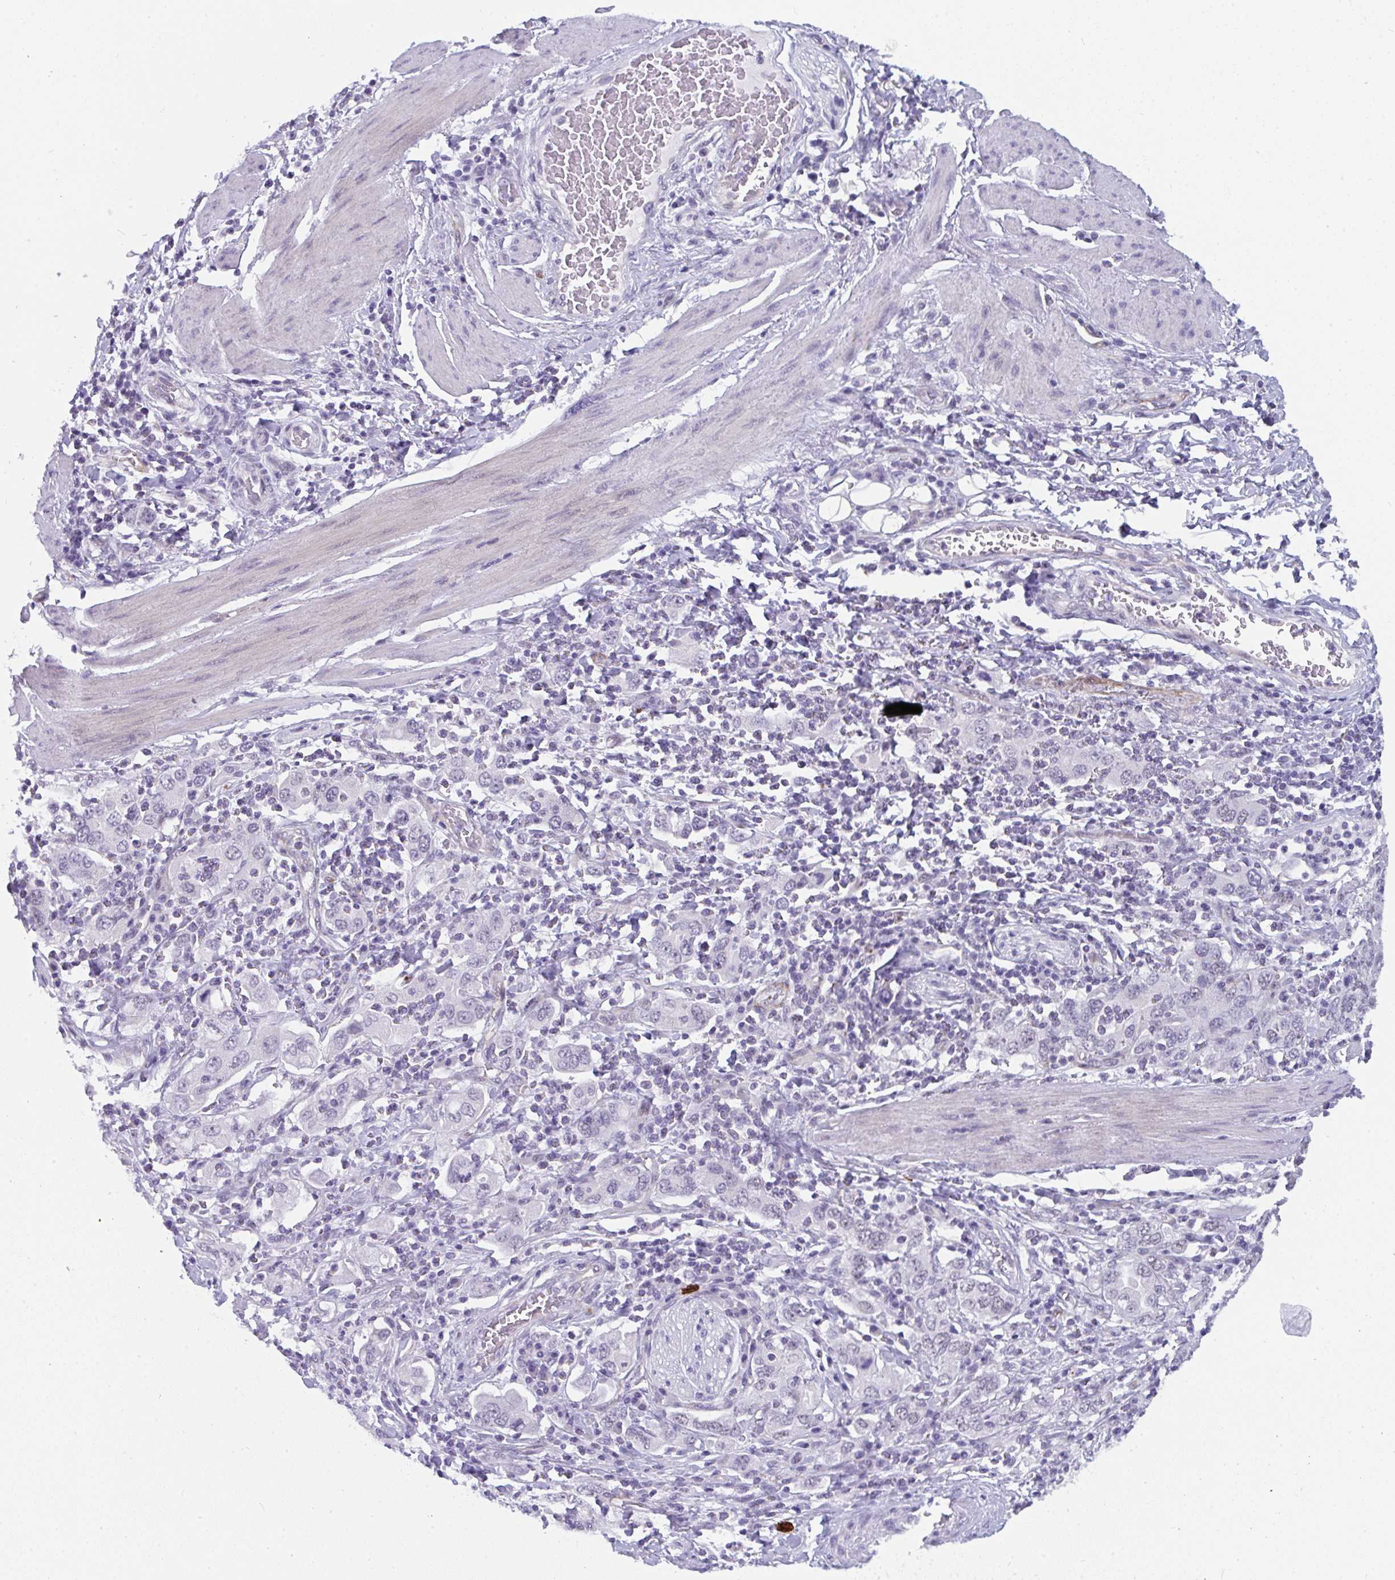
{"staining": {"intensity": "negative", "quantity": "none", "location": "none"}, "tissue": "stomach cancer", "cell_type": "Tumor cells", "image_type": "cancer", "snomed": [{"axis": "morphology", "description": "Adenocarcinoma, NOS"}, {"axis": "topography", "description": "Stomach, upper"}, {"axis": "topography", "description": "Stomach"}], "caption": "Immunohistochemistry of human adenocarcinoma (stomach) demonstrates no expression in tumor cells.", "gene": "CDK13", "patient": {"sex": "male", "age": 62}}